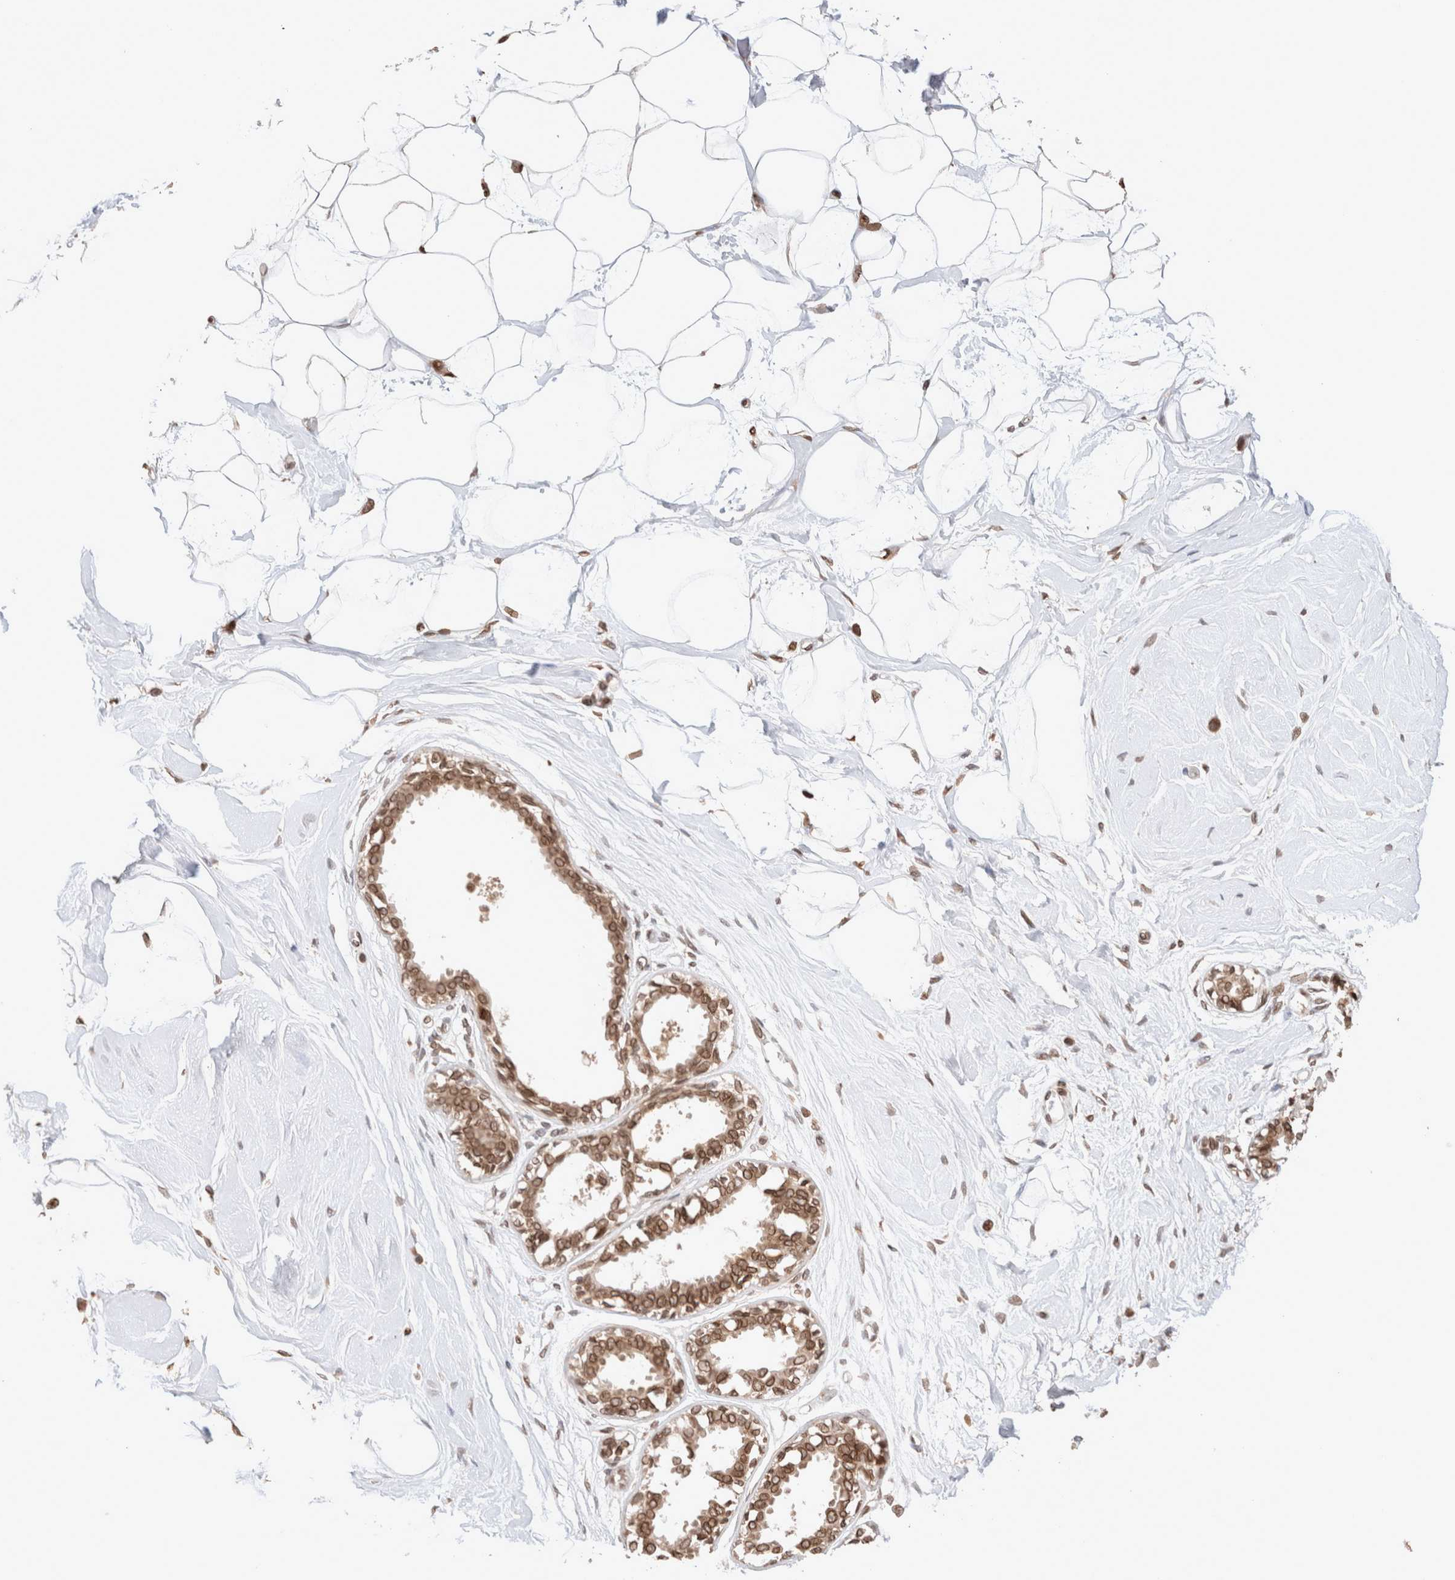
{"staining": {"intensity": "moderate", "quantity": ">75%", "location": "cytoplasmic/membranous,nuclear"}, "tissue": "breast", "cell_type": "Adipocytes", "image_type": "normal", "snomed": [{"axis": "morphology", "description": "Normal tissue, NOS"}, {"axis": "topography", "description": "Breast"}], "caption": "This micrograph exhibits normal breast stained with IHC to label a protein in brown. The cytoplasmic/membranous,nuclear of adipocytes show moderate positivity for the protein. Nuclei are counter-stained blue.", "gene": "TPR", "patient": {"sex": "female", "age": 45}}